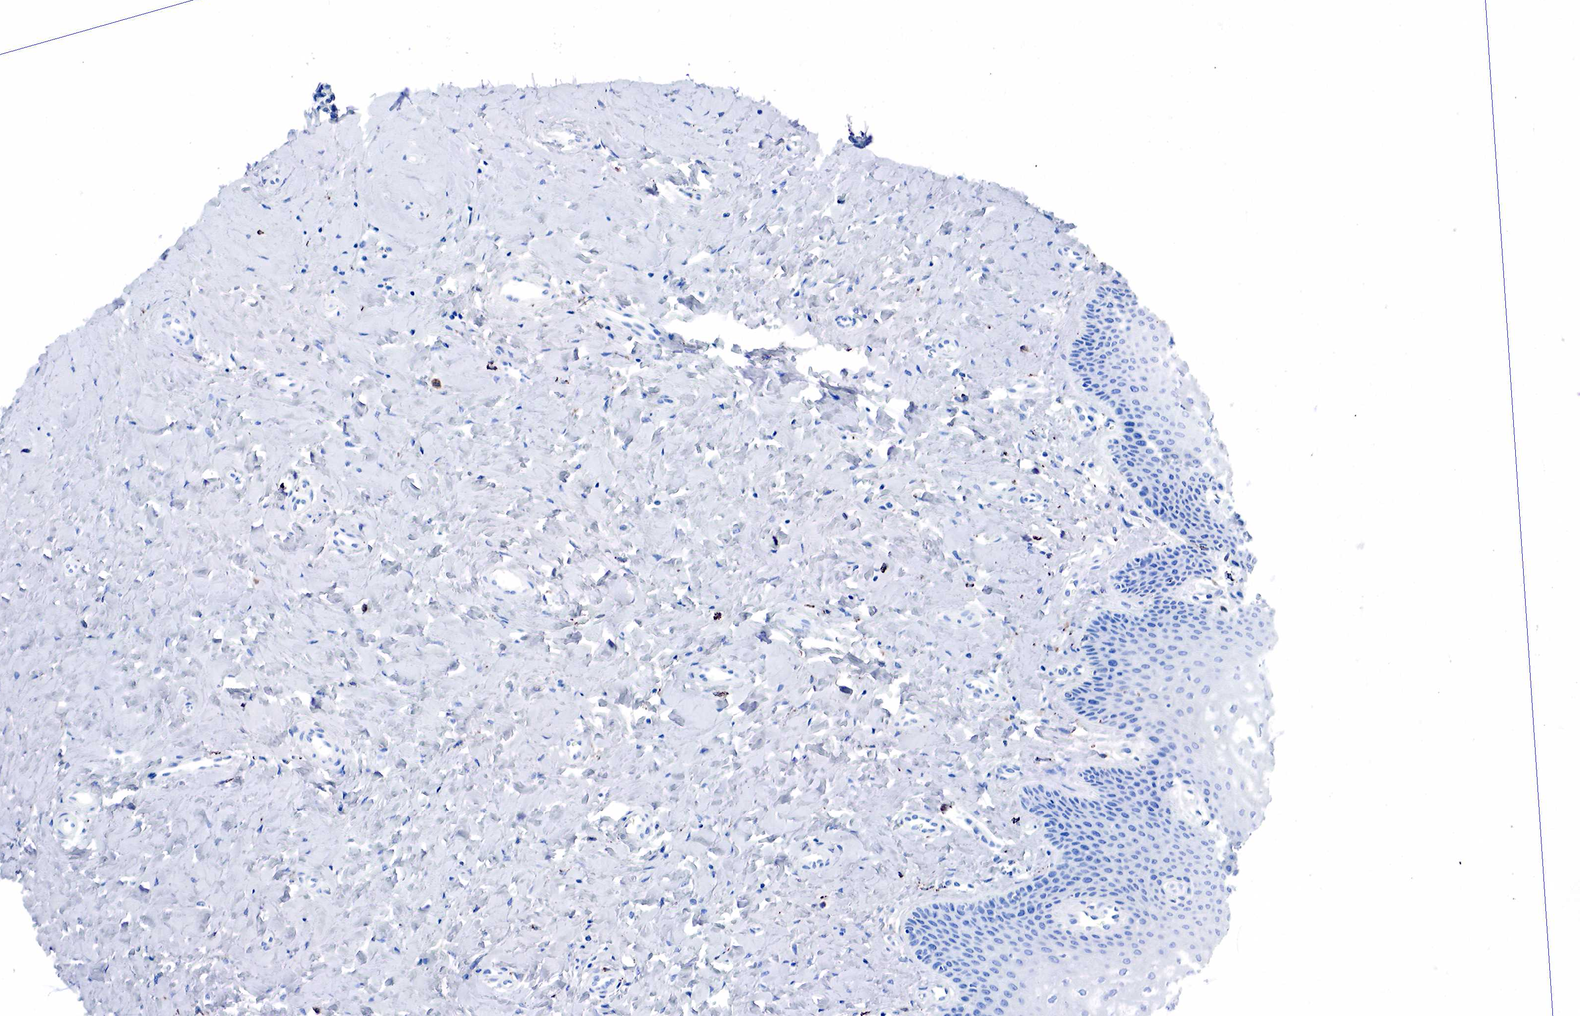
{"staining": {"intensity": "negative", "quantity": "none", "location": "none"}, "tissue": "vagina", "cell_type": "Squamous epithelial cells", "image_type": "normal", "snomed": [{"axis": "morphology", "description": "Normal tissue, NOS"}, {"axis": "topography", "description": "Vagina"}], "caption": "DAB immunohistochemical staining of unremarkable vagina demonstrates no significant expression in squamous epithelial cells. Nuclei are stained in blue.", "gene": "CD68", "patient": {"sex": "female", "age": 68}}